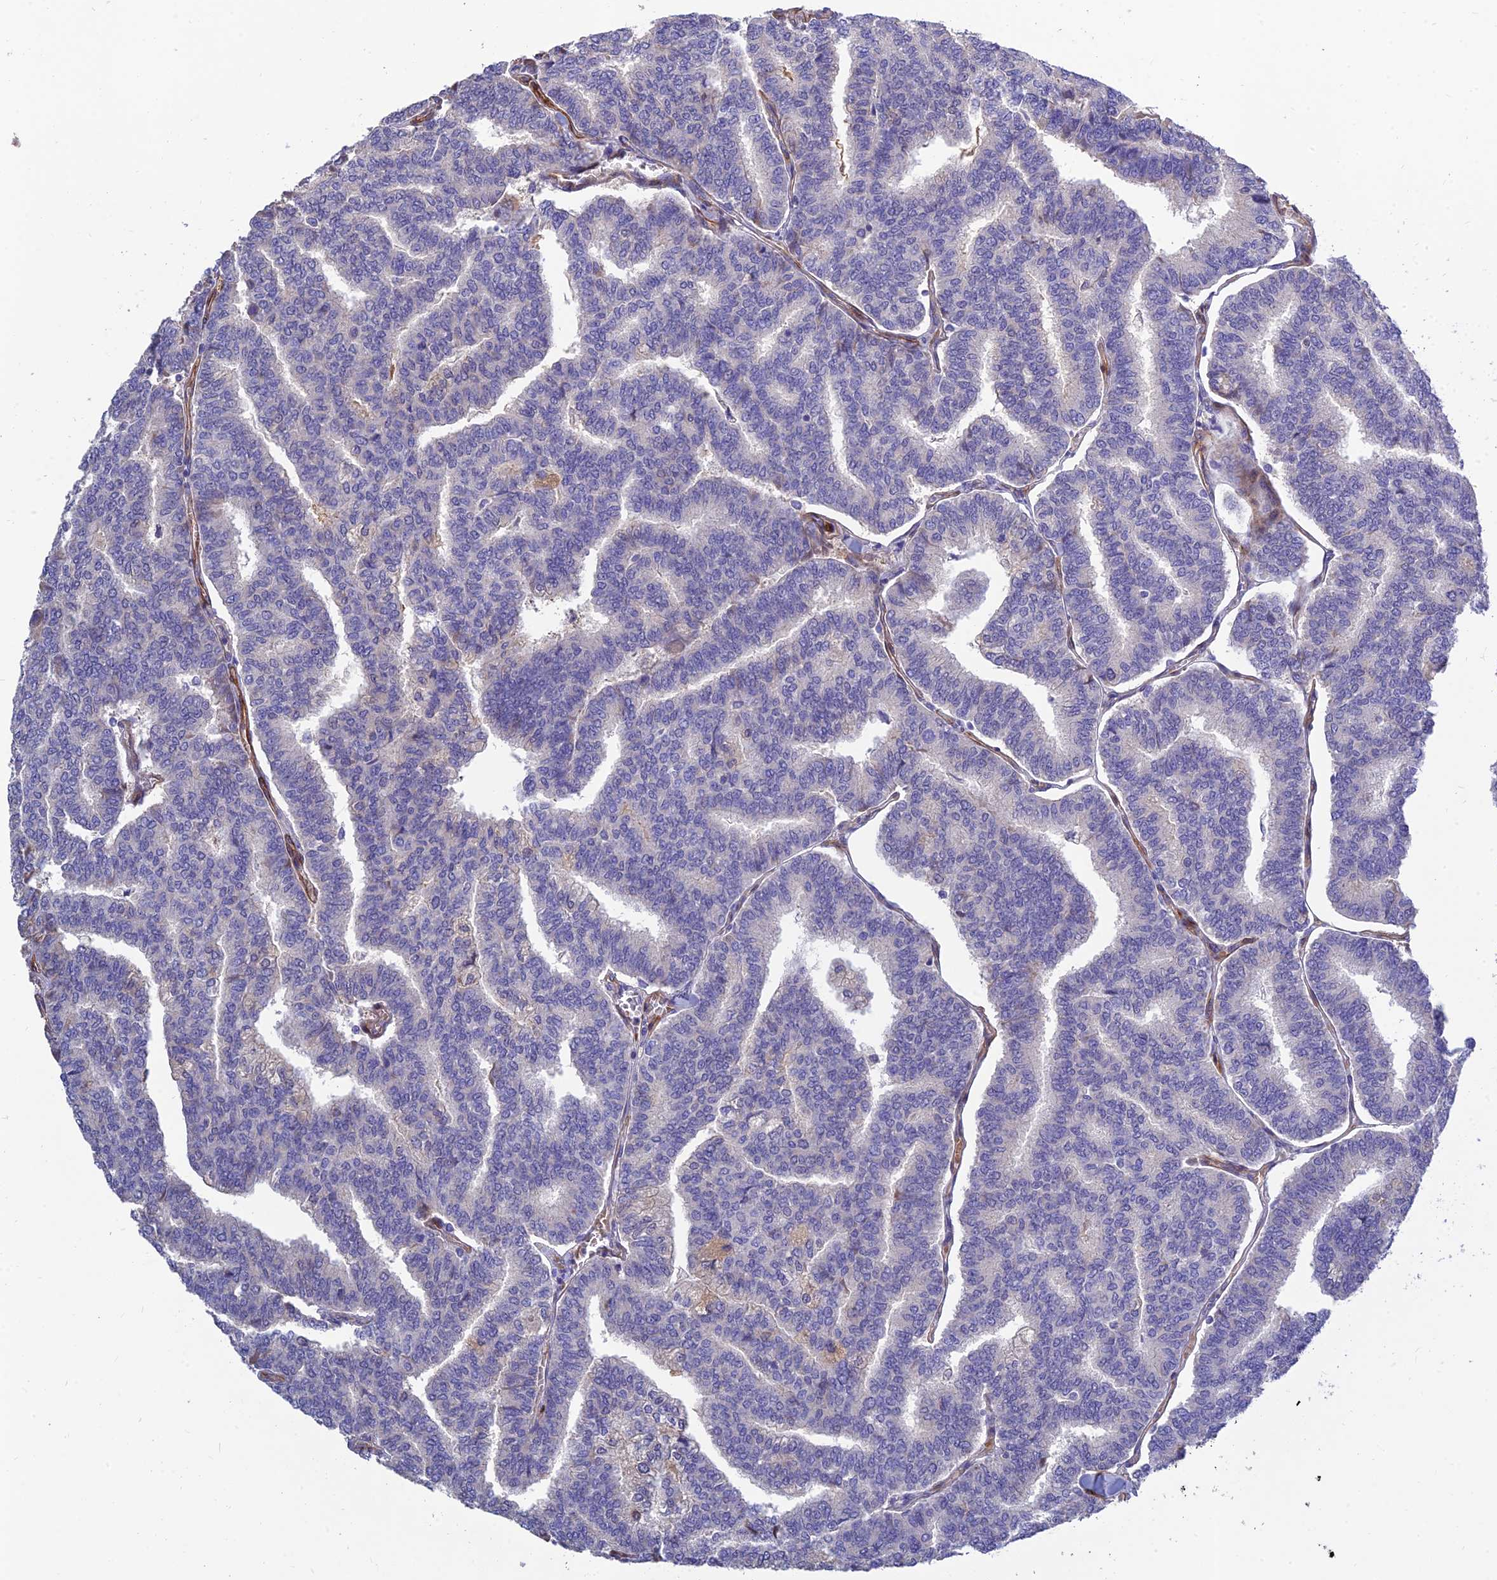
{"staining": {"intensity": "negative", "quantity": "none", "location": "none"}, "tissue": "thyroid cancer", "cell_type": "Tumor cells", "image_type": "cancer", "snomed": [{"axis": "morphology", "description": "Papillary adenocarcinoma, NOS"}, {"axis": "topography", "description": "Thyroid gland"}], "caption": "There is no significant expression in tumor cells of thyroid cancer (papillary adenocarcinoma).", "gene": "MRPL35", "patient": {"sex": "female", "age": 35}}